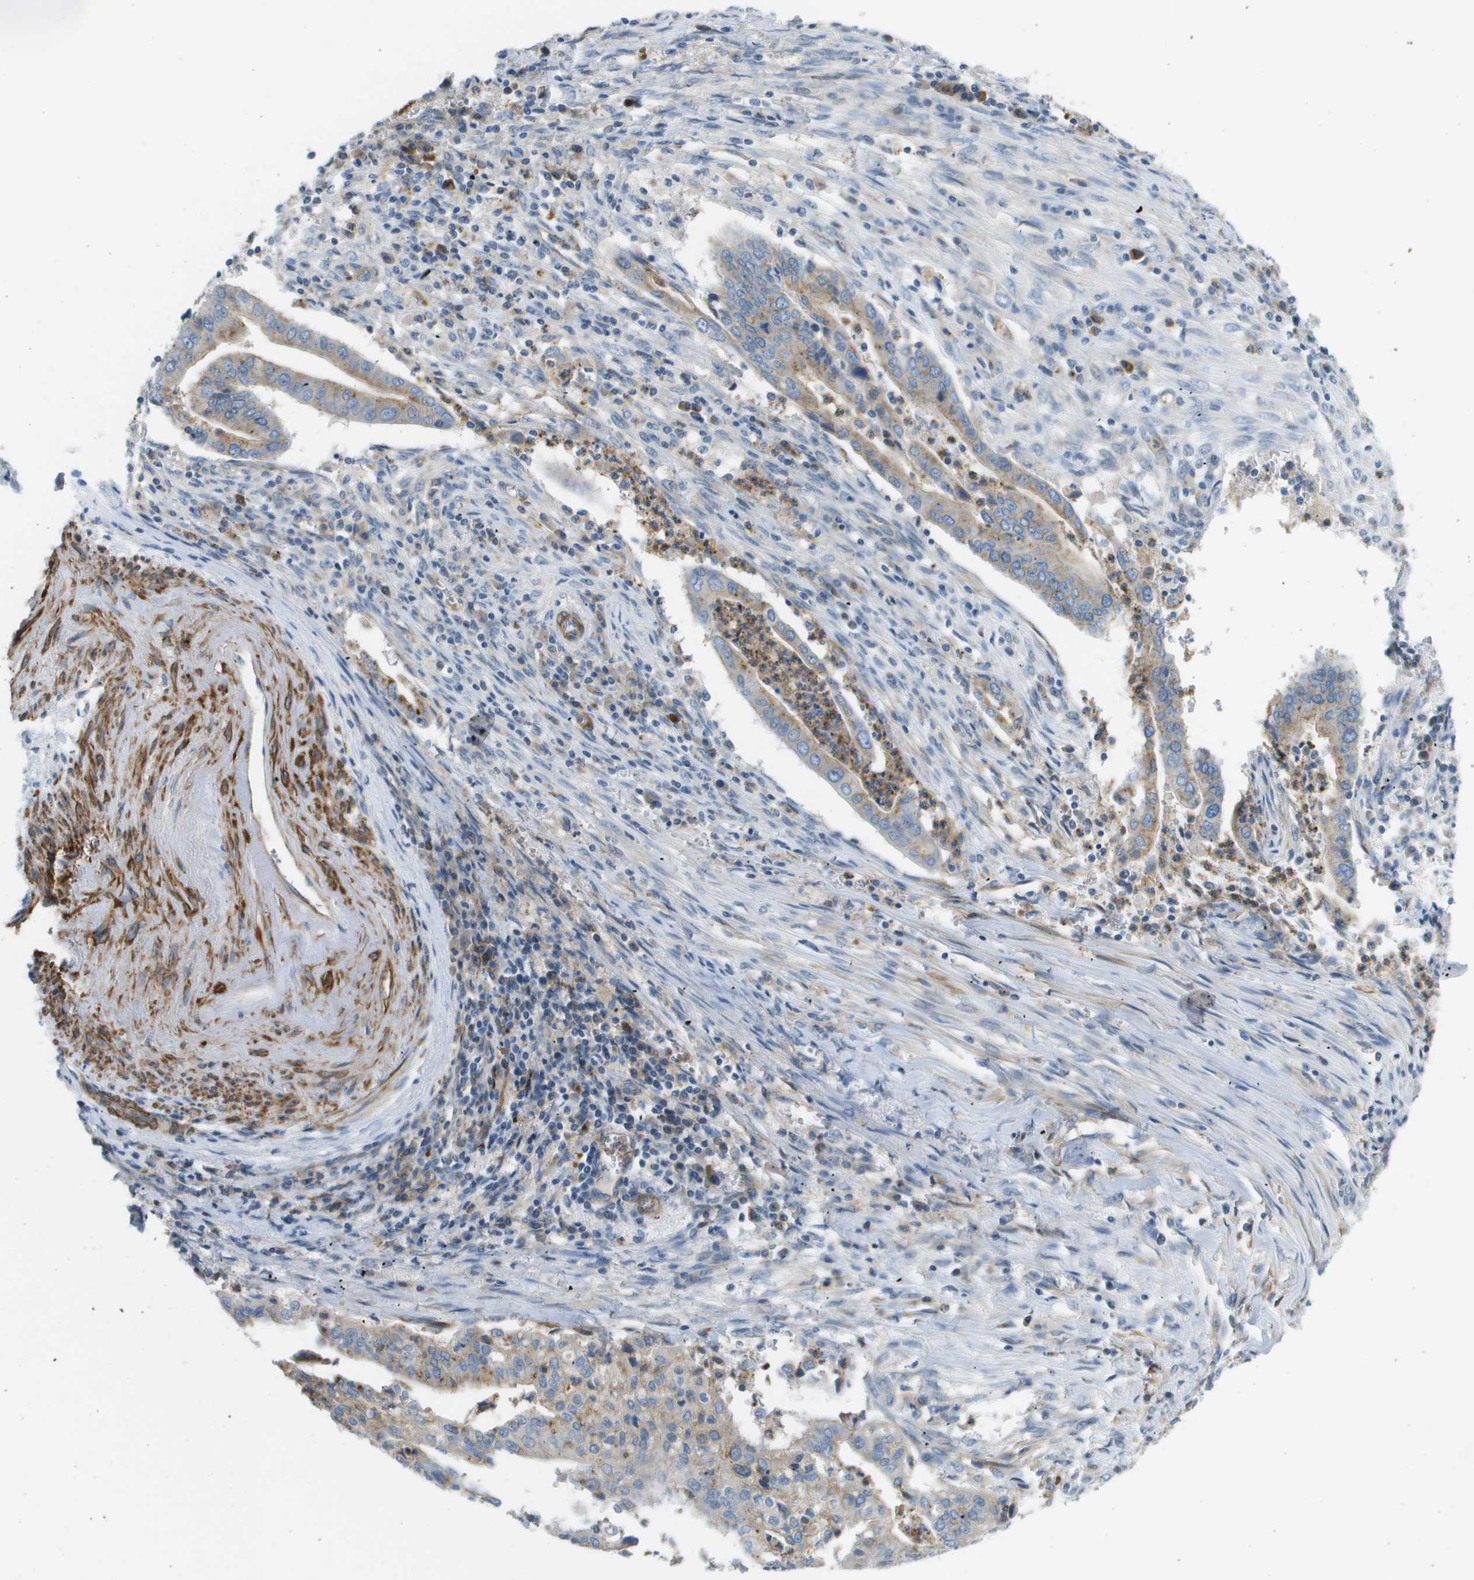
{"staining": {"intensity": "weak", "quantity": "25%-75%", "location": "cytoplasmic/membranous"}, "tissue": "cervical cancer", "cell_type": "Tumor cells", "image_type": "cancer", "snomed": [{"axis": "morphology", "description": "Adenocarcinoma, NOS"}, {"axis": "topography", "description": "Cervix"}], "caption": "Weak cytoplasmic/membranous protein staining is seen in about 25%-75% of tumor cells in cervical adenocarcinoma.", "gene": "MYH11", "patient": {"sex": "female", "age": 44}}